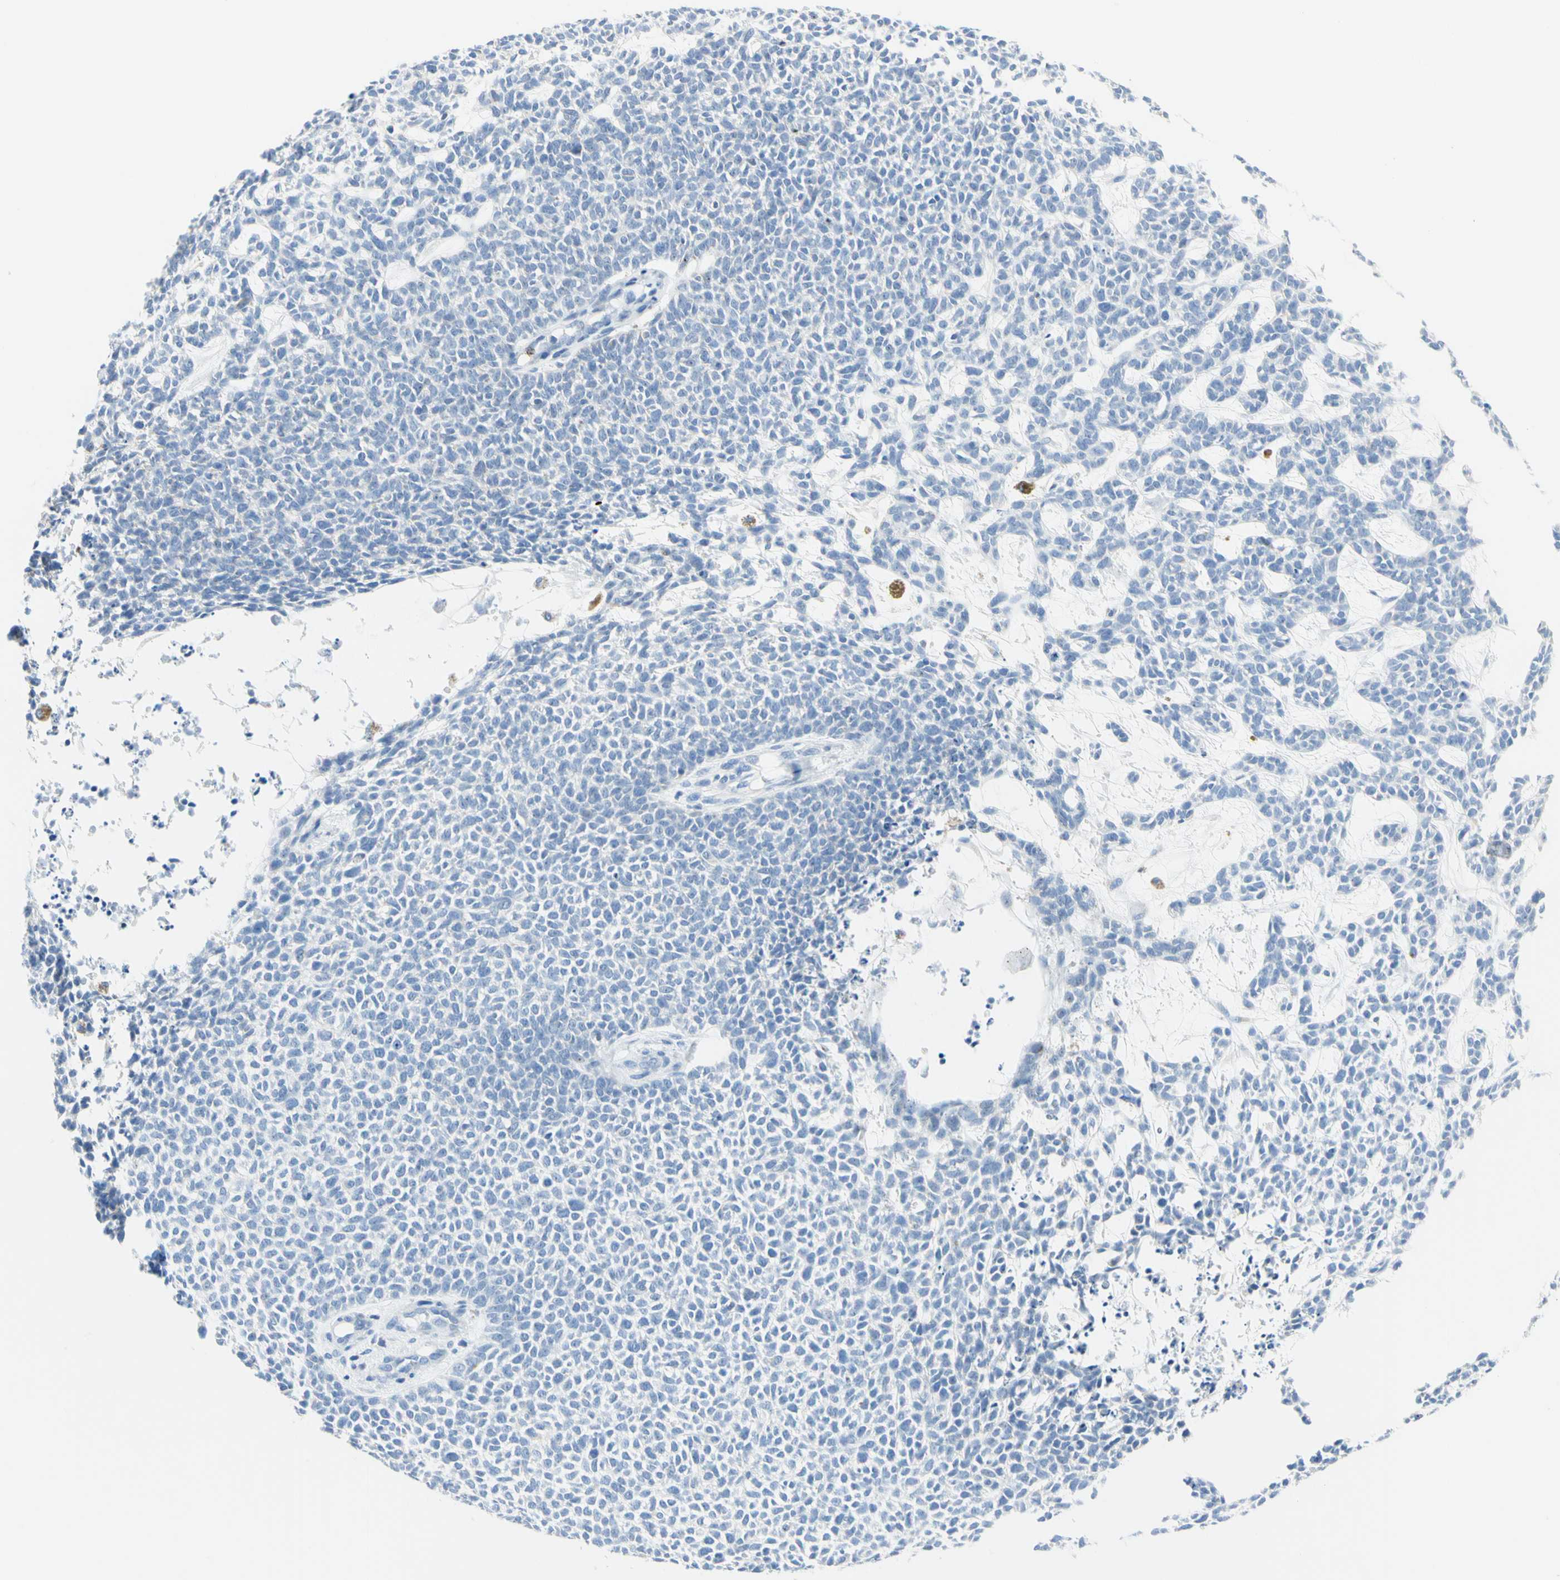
{"staining": {"intensity": "negative", "quantity": "none", "location": "none"}, "tissue": "skin cancer", "cell_type": "Tumor cells", "image_type": "cancer", "snomed": [{"axis": "morphology", "description": "Basal cell carcinoma"}, {"axis": "topography", "description": "Skin"}], "caption": "Immunohistochemical staining of skin cancer displays no significant positivity in tumor cells.", "gene": "CYSLTR1", "patient": {"sex": "female", "age": 84}}